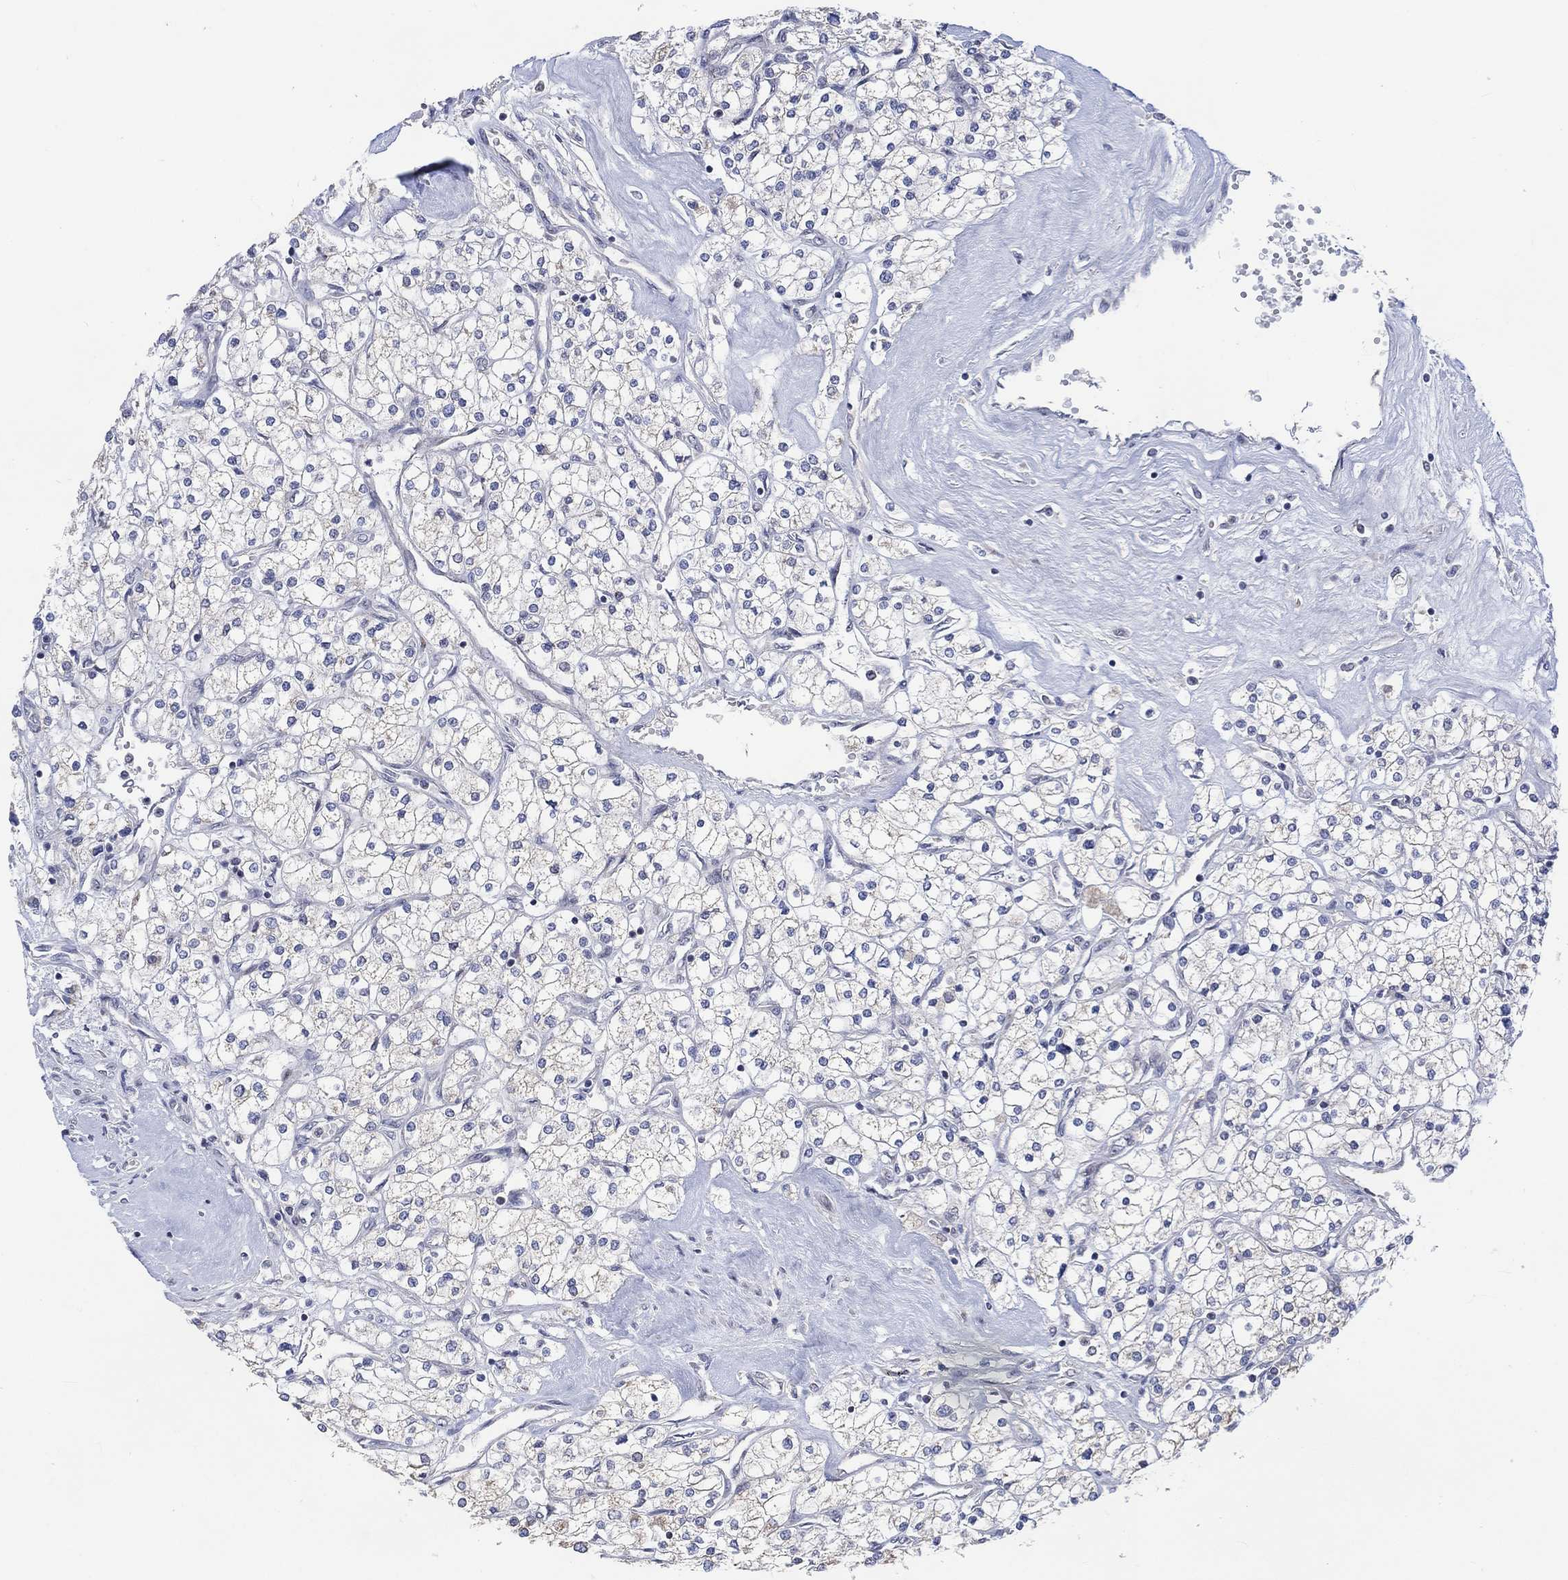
{"staining": {"intensity": "negative", "quantity": "none", "location": "none"}, "tissue": "renal cancer", "cell_type": "Tumor cells", "image_type": "cancer", "snomed": [{"axis": "morphology", "description": "Adenocarcinoma, NOS"}, {"axis": "topography", "description": "Kidney"}], "caption": "Immunohistochemistry of human renal cancer demonstrates no expression in tumor cells.", "gene": "SLC48A1", "patient": {"sex": "male", "age": 80}}